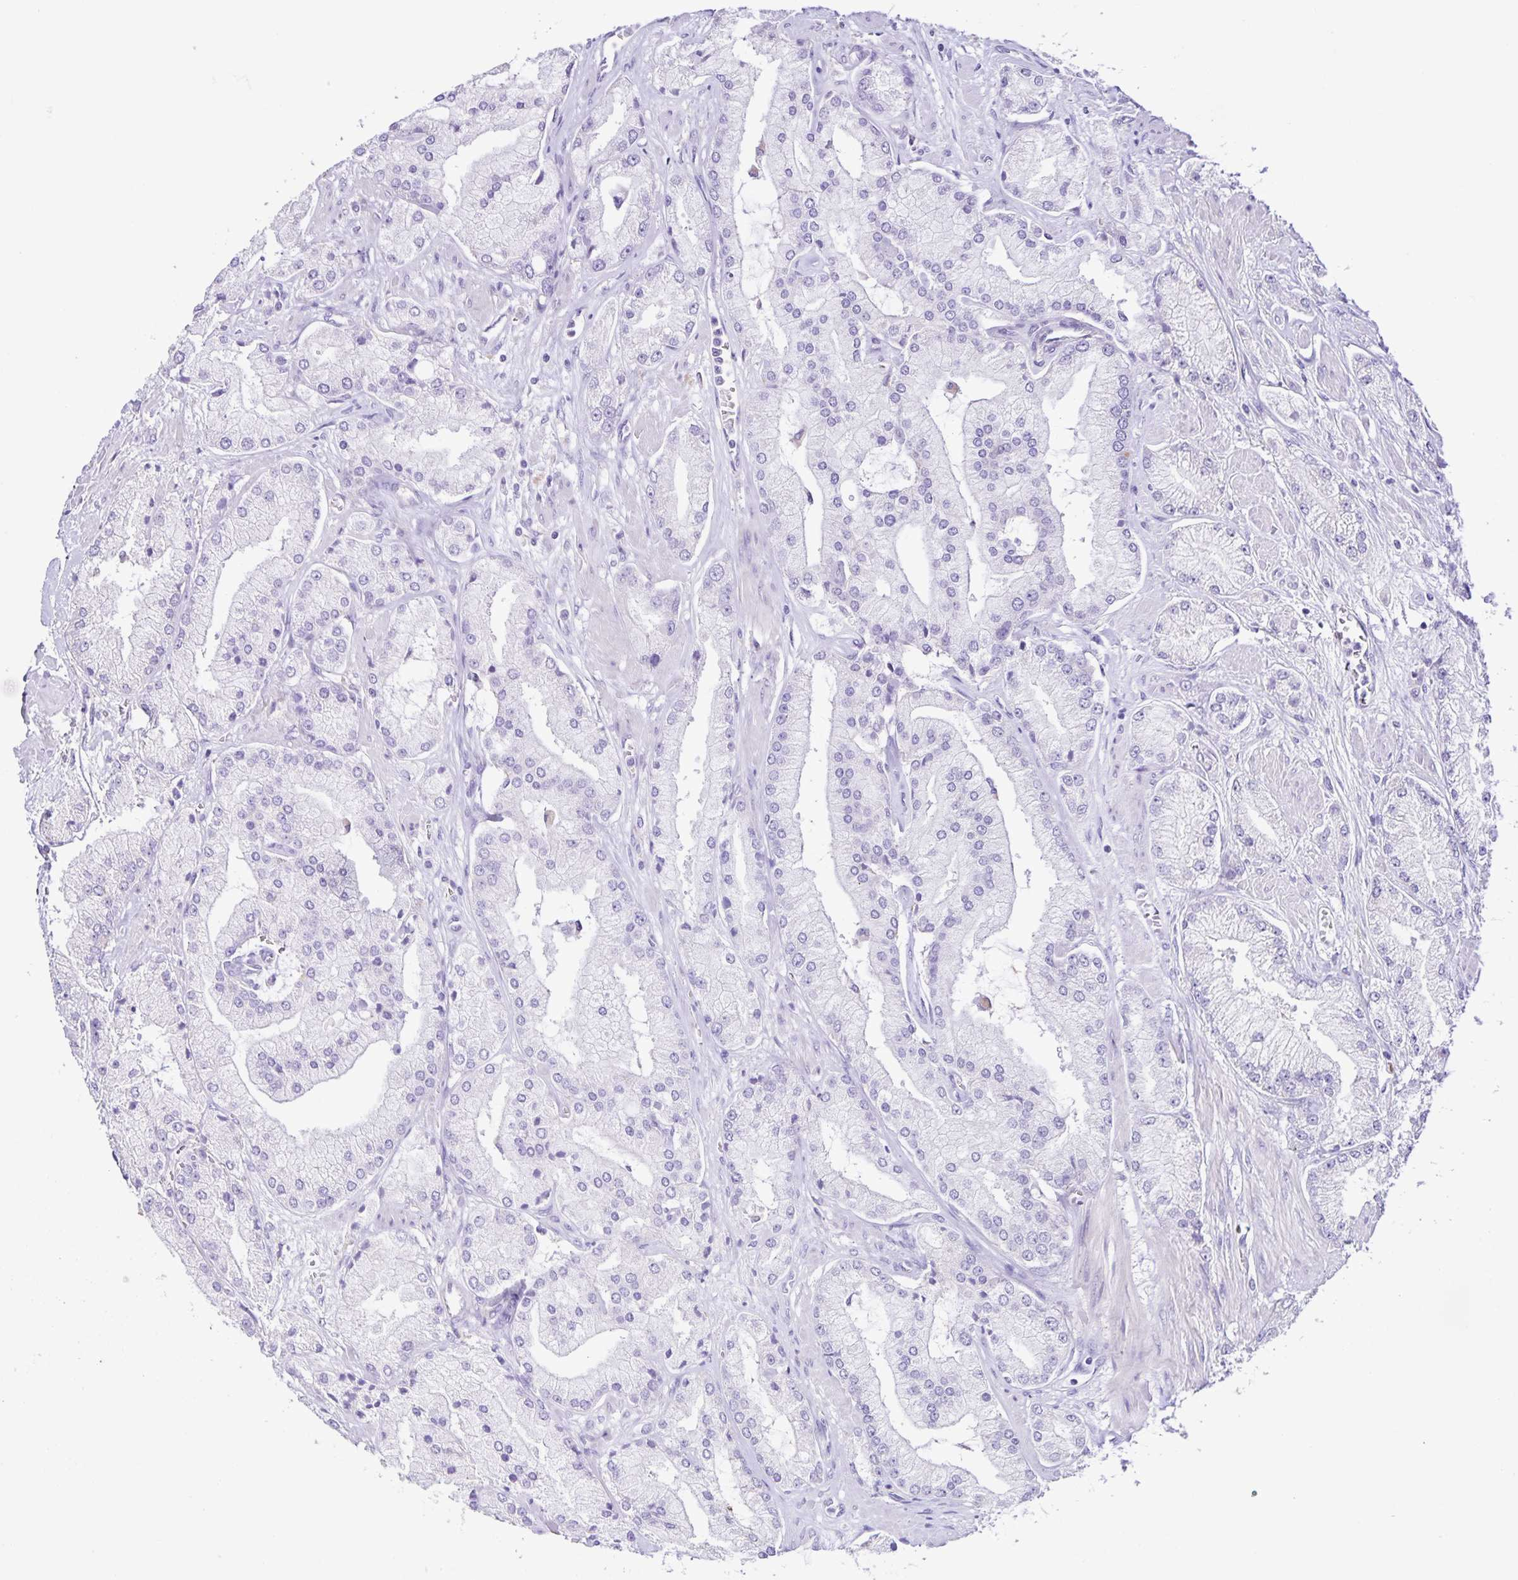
{"staining": {"intensity": "negative", "quantity": "none", "location": "none"}, "tissue": "prostate cancer", "cell_type": "Tumor cells", "image_type": "cancer", "snomed": [{"axis": "morphology", "description": "Adenocarcinoma, High grade"}, {"axis": "topography", "description": "Prostate"}], "caption": "IHC image of human prostate cancer (high-grade adenocarcinoma) stained for a protein (brown), which reveals no expression in tumor cells.", "gene": "BOLL", "patient": {"sex": "male", "age": 68}}